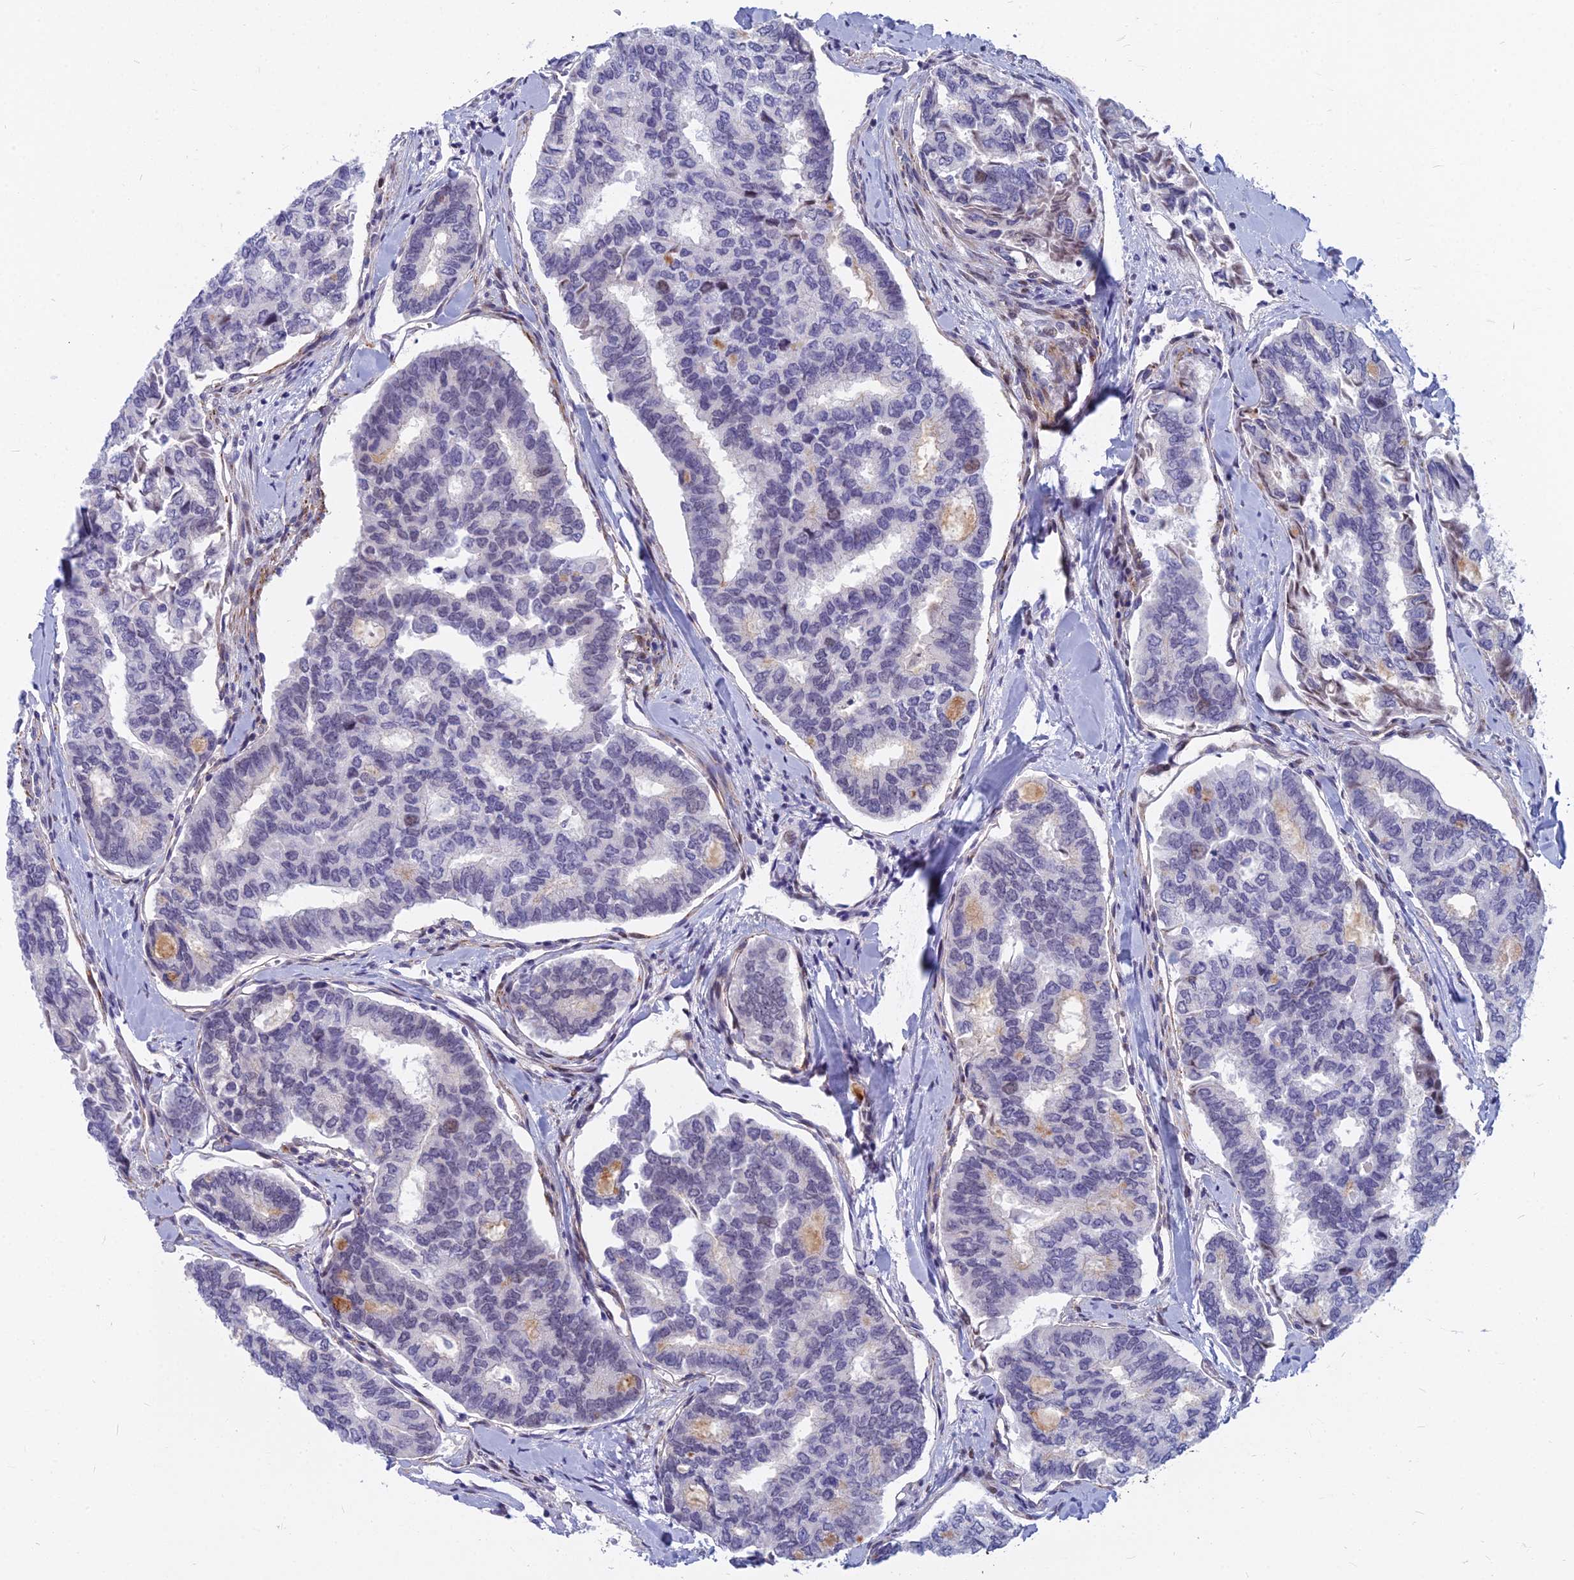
{"staining": {"intensity": "negative", "quantity": "none", "location": "none"}, "tissue": "thyroid cancer", "cell_type": "Tumor cells", "image_type": "cancer", "snomed": [{"axis": "morphology", "description": "Papillary adenocarcinoma, NOS"}, {"axis": "topography", "description": "Thyroid gland"}], "caption": "Human papillary adenocarcinoma (thyroid) stained for a protein using IHC reveals no positivity in tumor cells.", "gene": "MYBPC2", "patient": {"sex": "female", "age": 35}}